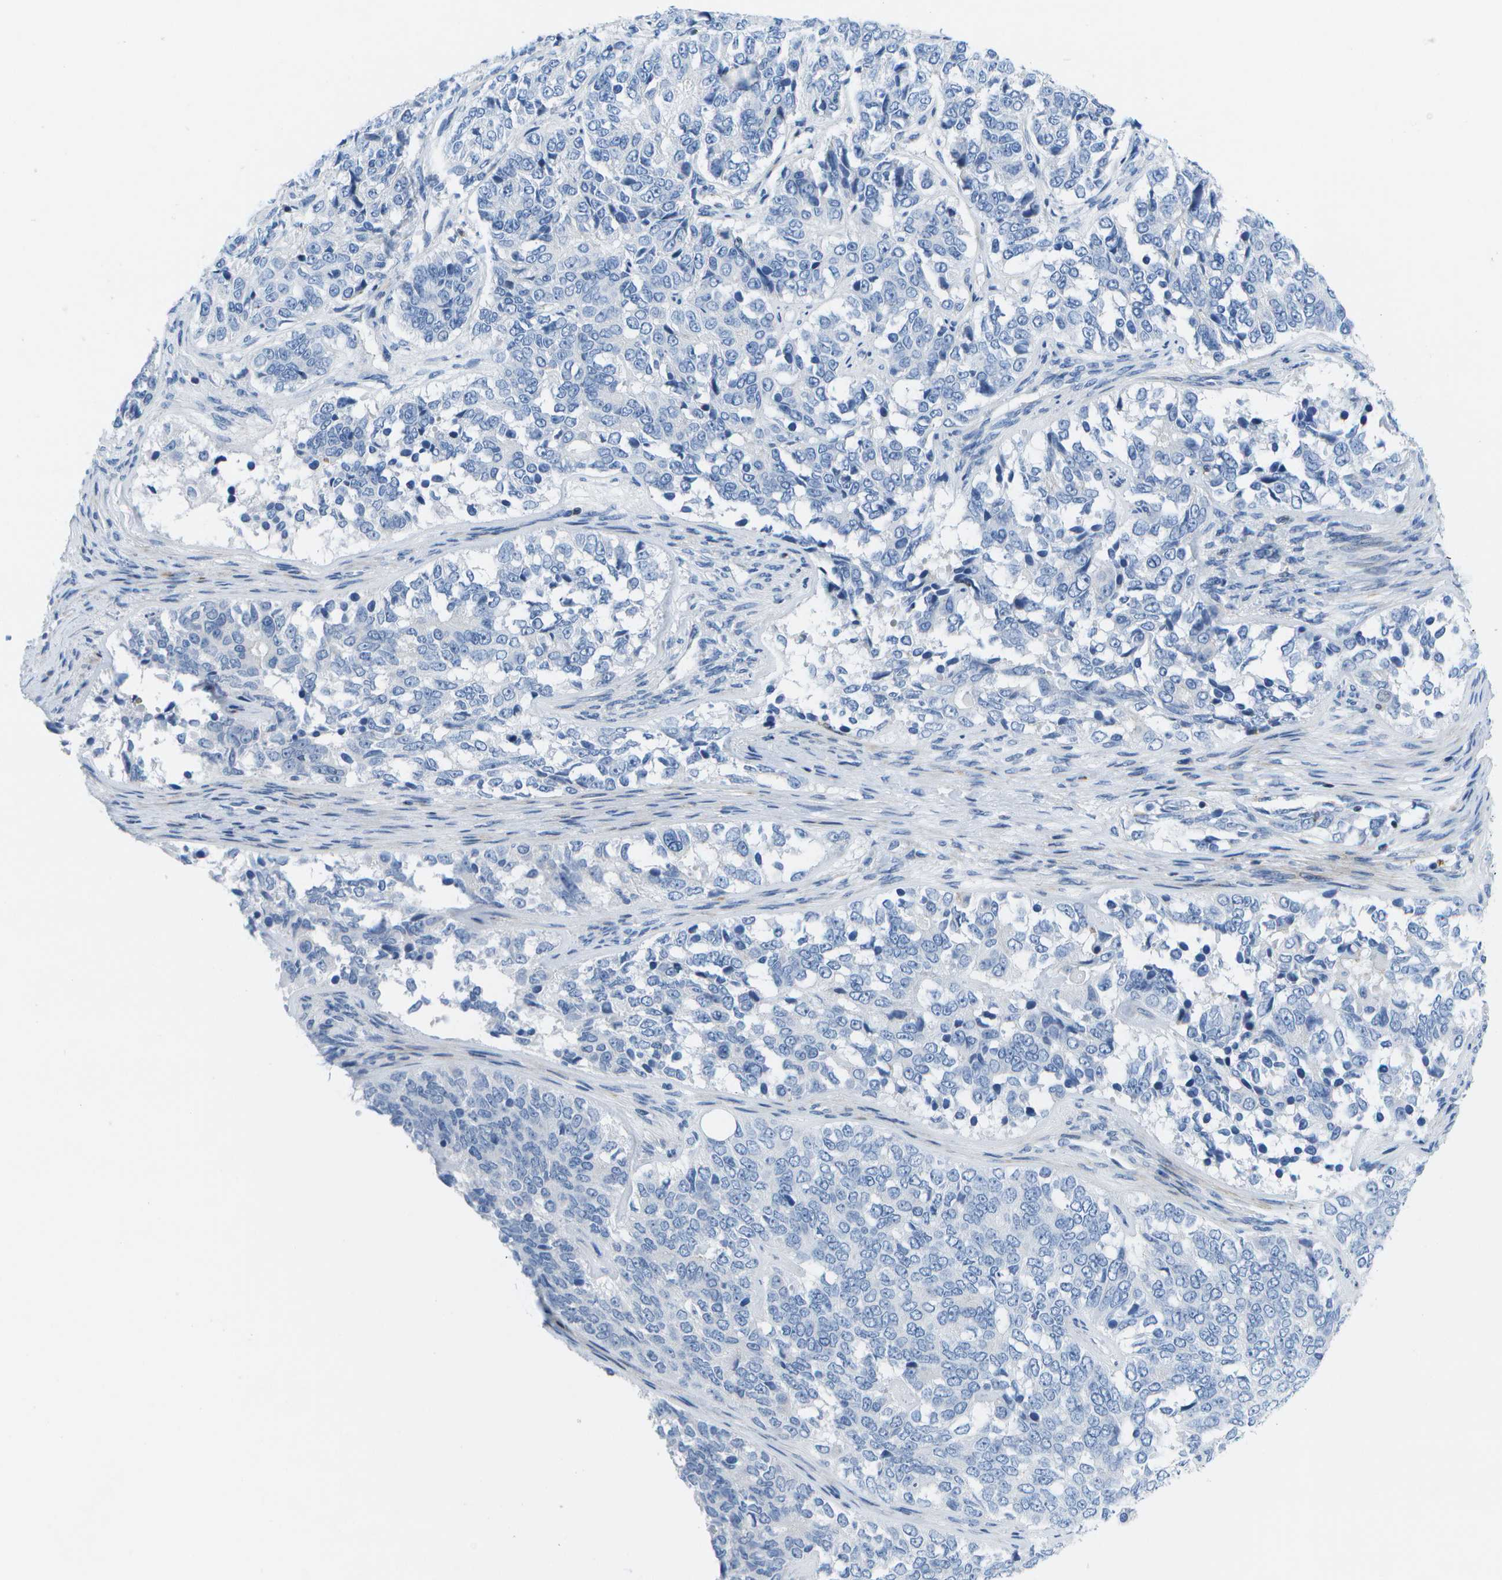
{"staining": {"intensity": "negative", "quantity": "none", "location": "none"}, "tissue": "ovarian cancer", "cell_type": "Tumor cells", "image_type": "cancer", "snomed": [{"axis": "morphology", "description": "Carcinoma, endometroid"}, {"axis": "topography", "description": "Ovary"}], "caption": "Protein analysis of ovarian cancer (endometroid carcinoma) reveals no significant positivity in tumor cells.", "gene": "ADGRG6", "patient": {"sex": "female", "age": 51}}